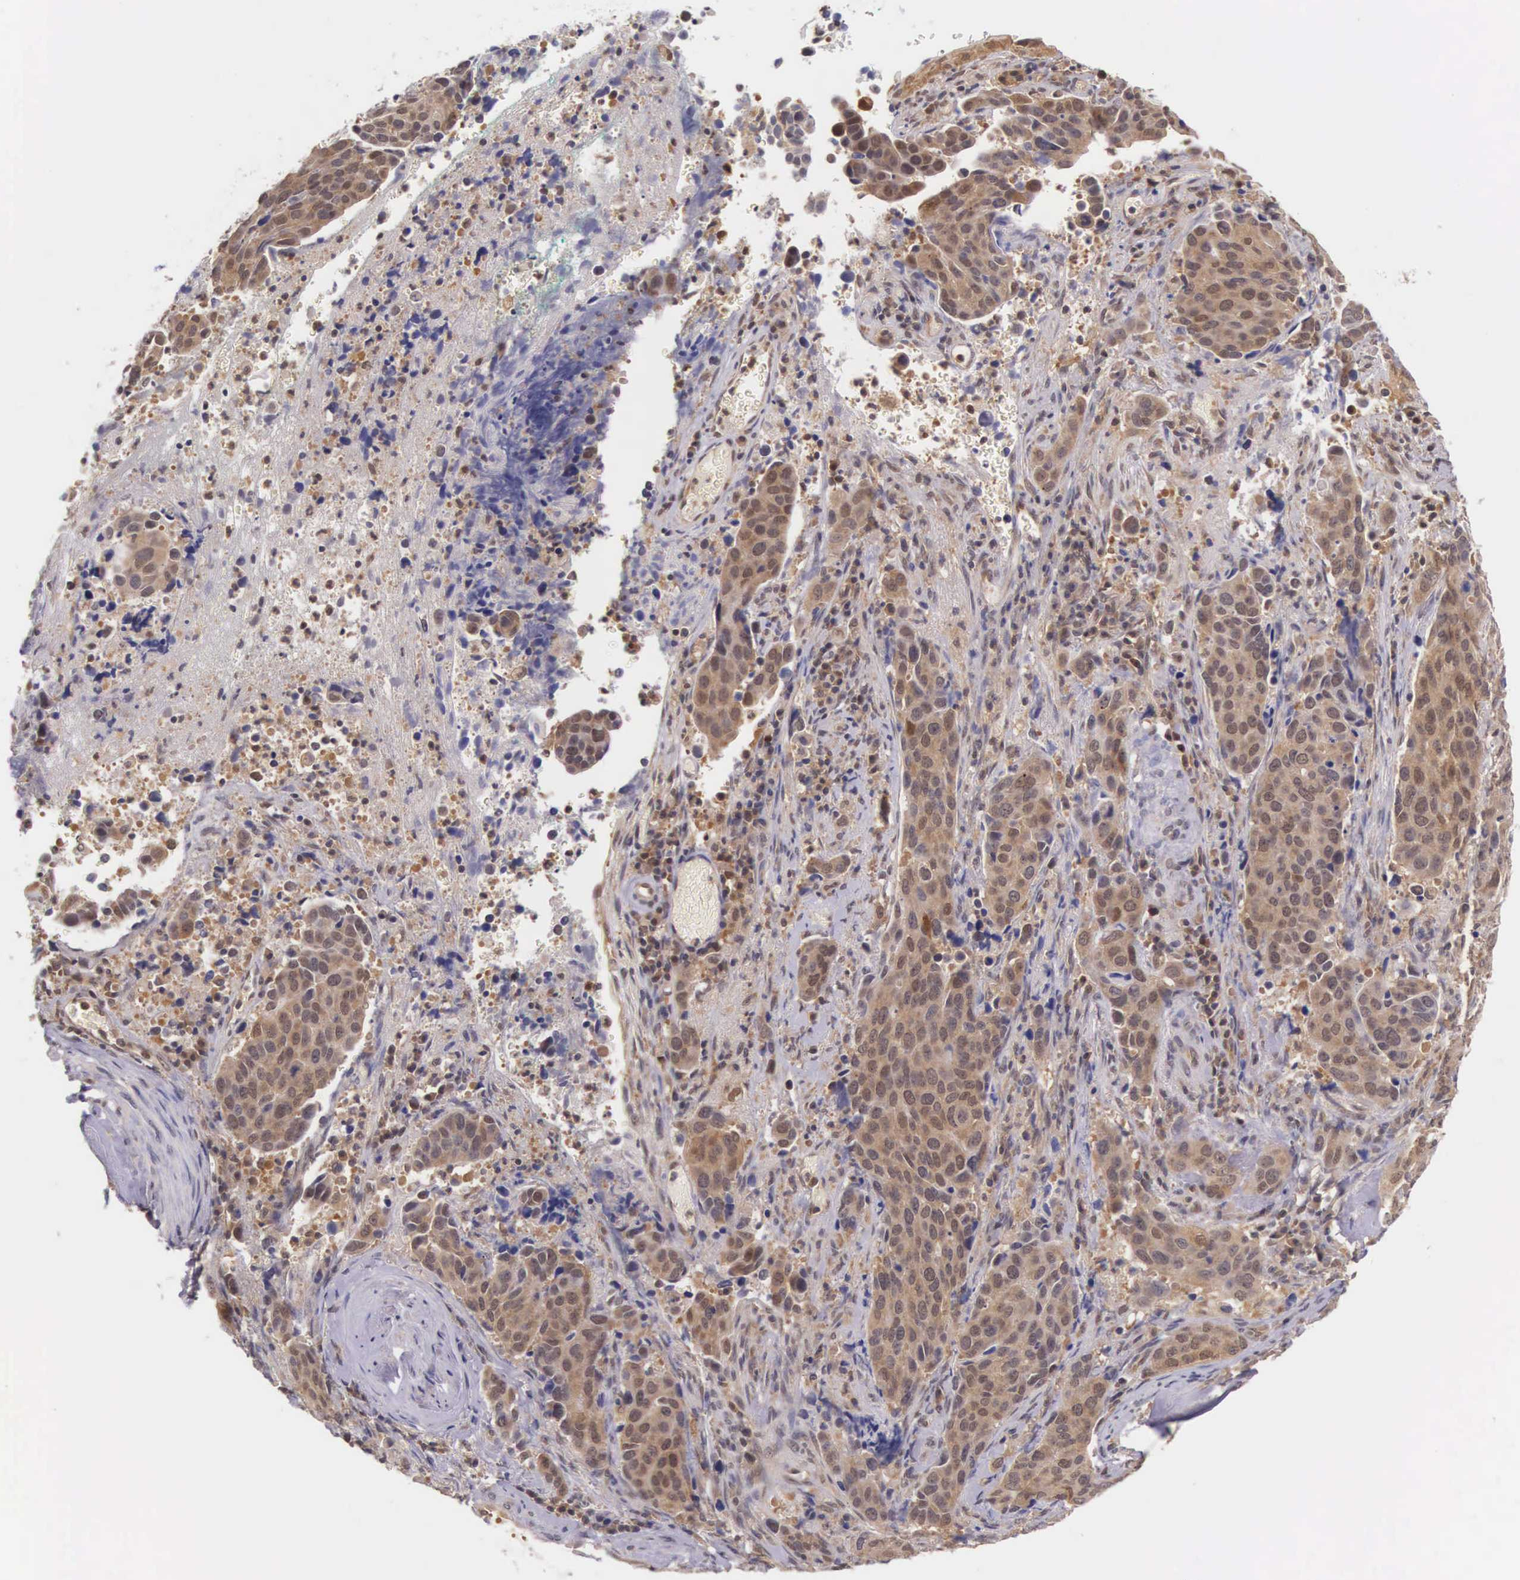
{"staining": {"intensity": "strong", "quantity": ">75%", "location": "cytoplasmic/membranous"}, "tissue": "cervical cancer", "cell_type": "Tumor cells", "image_type": "cancer", "snomed": [{"axis": "morphology", "description": "Squamous cell carcinoma, NOS"}, {"axis": "topography", "description": "Cervix"}], "caption": "Protein staining of squamous cell carcinoma (cervical) tissue displays strong cytoplasmic/membranous expression in approximately >75% of tumor cells. (DAB (3,3'-diaminobenzidine) = brown stain, brightfield microscopy at high magnification).", "gene": "IGBP1", "patient": {"sex": "female", "age": 54}}